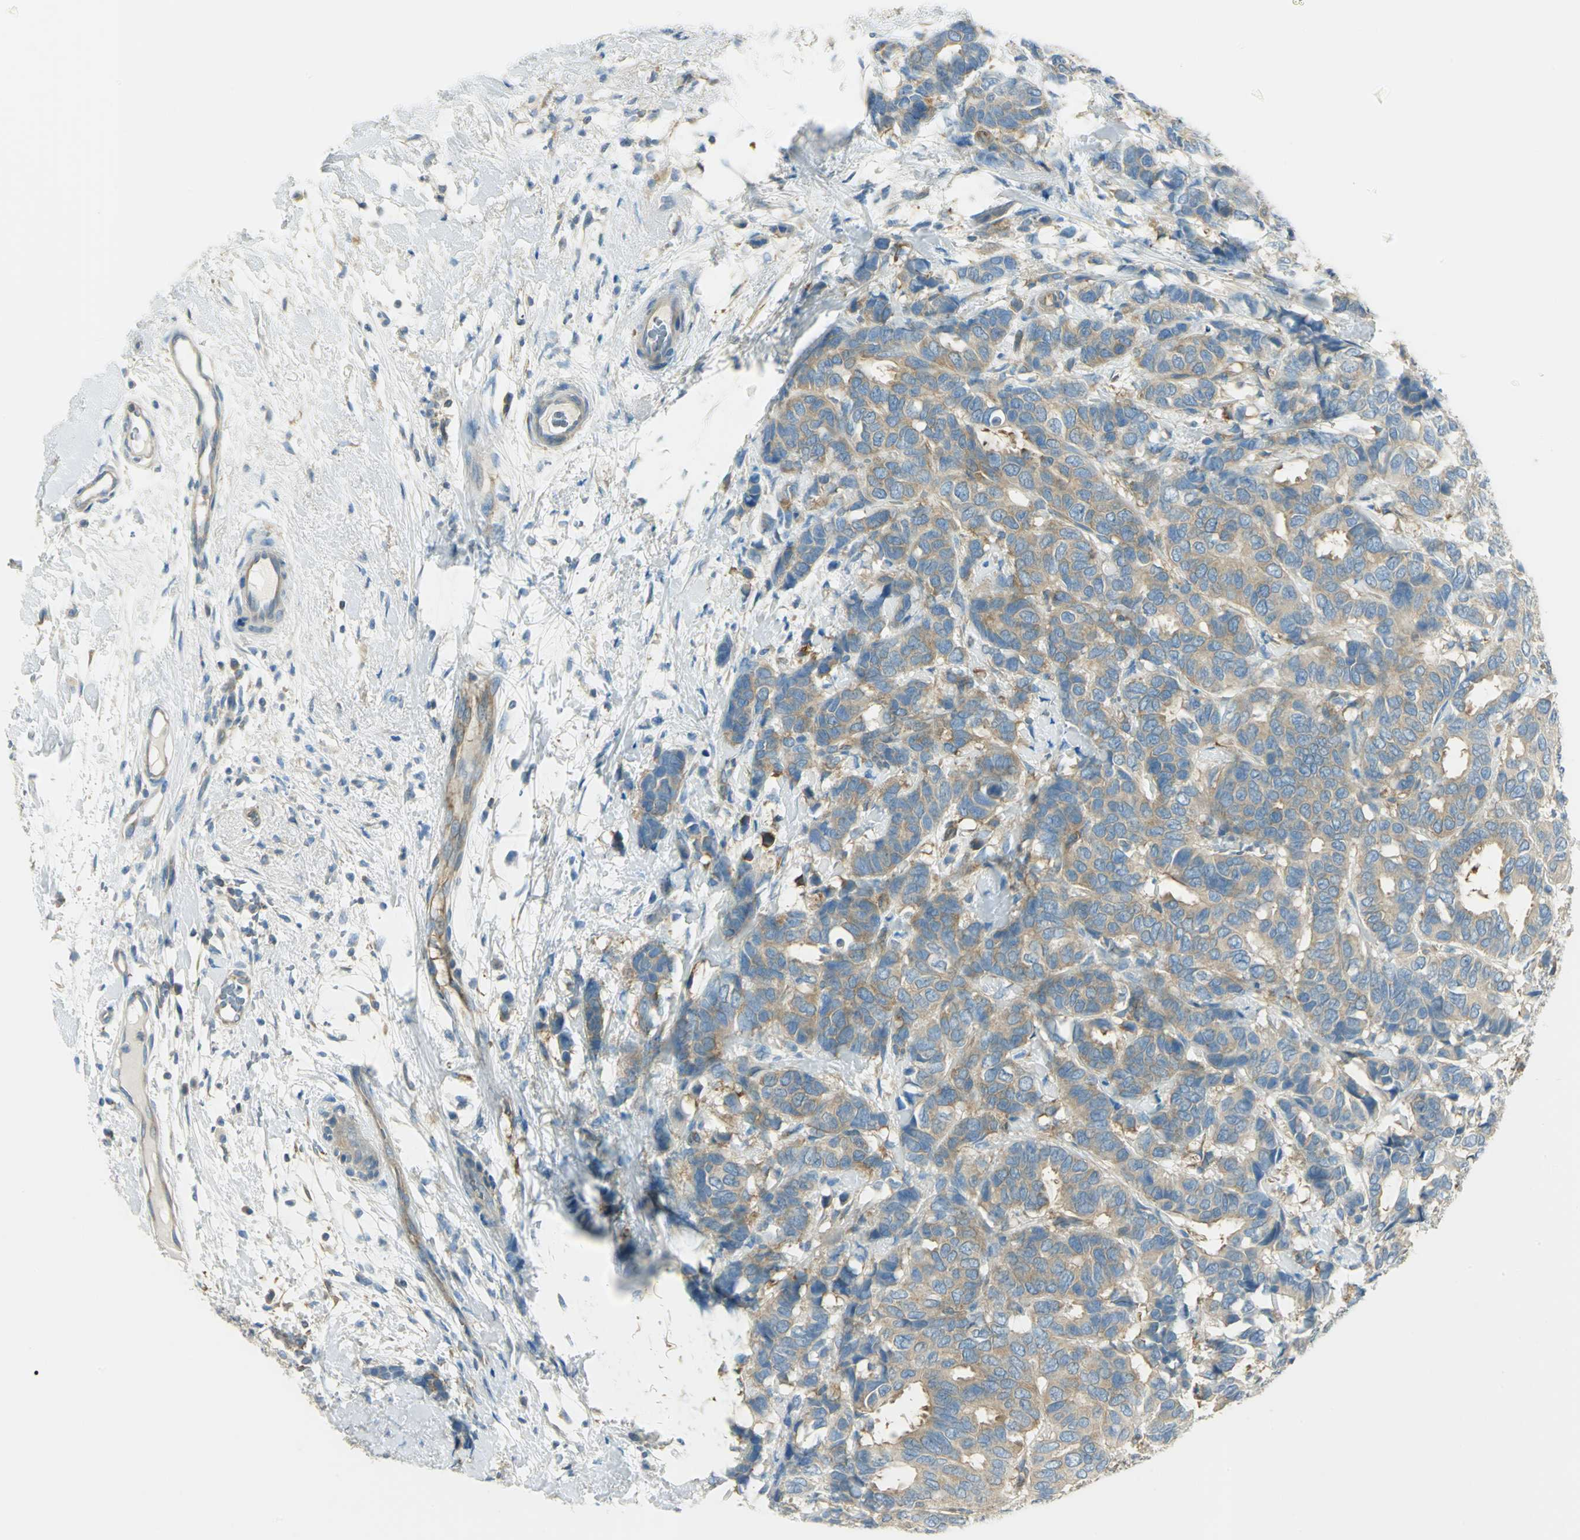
{"staining": {"intensity": "moderate", "quantity": ">75%", "location": "cytoplasmic/membranous"}, "tissue": "breast cancer", "cell_type": "Tumor cells", "image_type": "cancer", "snomed": [{"axis": "morphology", "description": "Duct carcinoma"}, {"axis": "topography", "description": "Breast"}], "caption": "Breast infiltrating ductal carcinoma stained with IHC displays moderate cytoplasmic/membranous expression in approximately >75% of tumor cells.", "gene": "TSC22D2", "patient": {"sex": "female", "age": 87}}